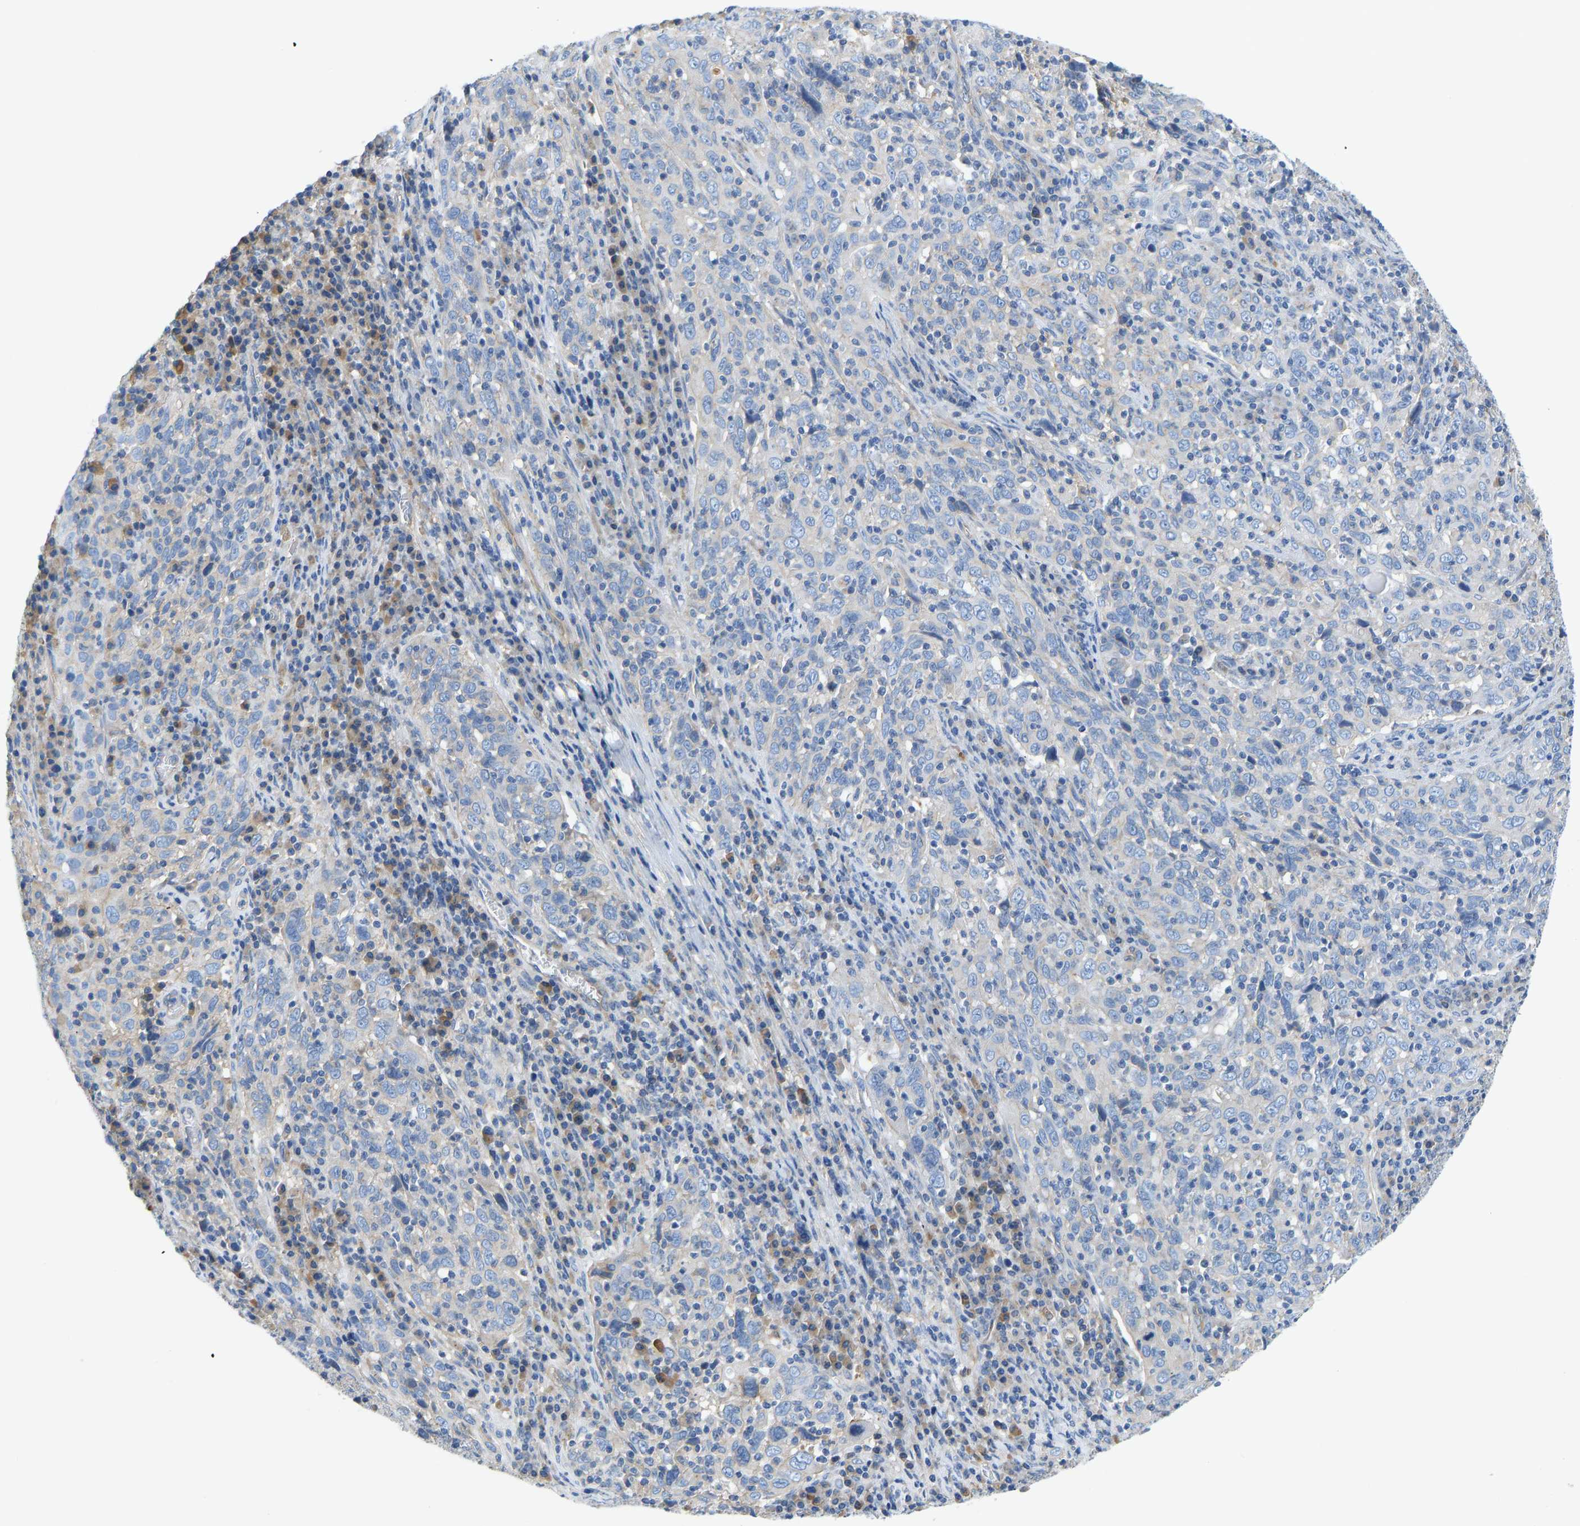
{"staining": {"intensity": "negative", "quantity": "none", "location": "none"}, "tissue": "cervical cancer", "cell_type": "Tumor cells", "image_type": "cancer", "snomed": [{"axis": "morphology", "description": "Squamous cell carcinoma, NOS"}, {"axis": "topography", "description": "Cervix"}], "caption": "High magnification brightfield microscopy of cervical squamous cell carcinoma stained with DAB (brown) and counterstained with hematoxylin (blue): tumor cells show no significant positivity.", "gene": "CHAD", "patient": {"sex": "female", "age": 46}}